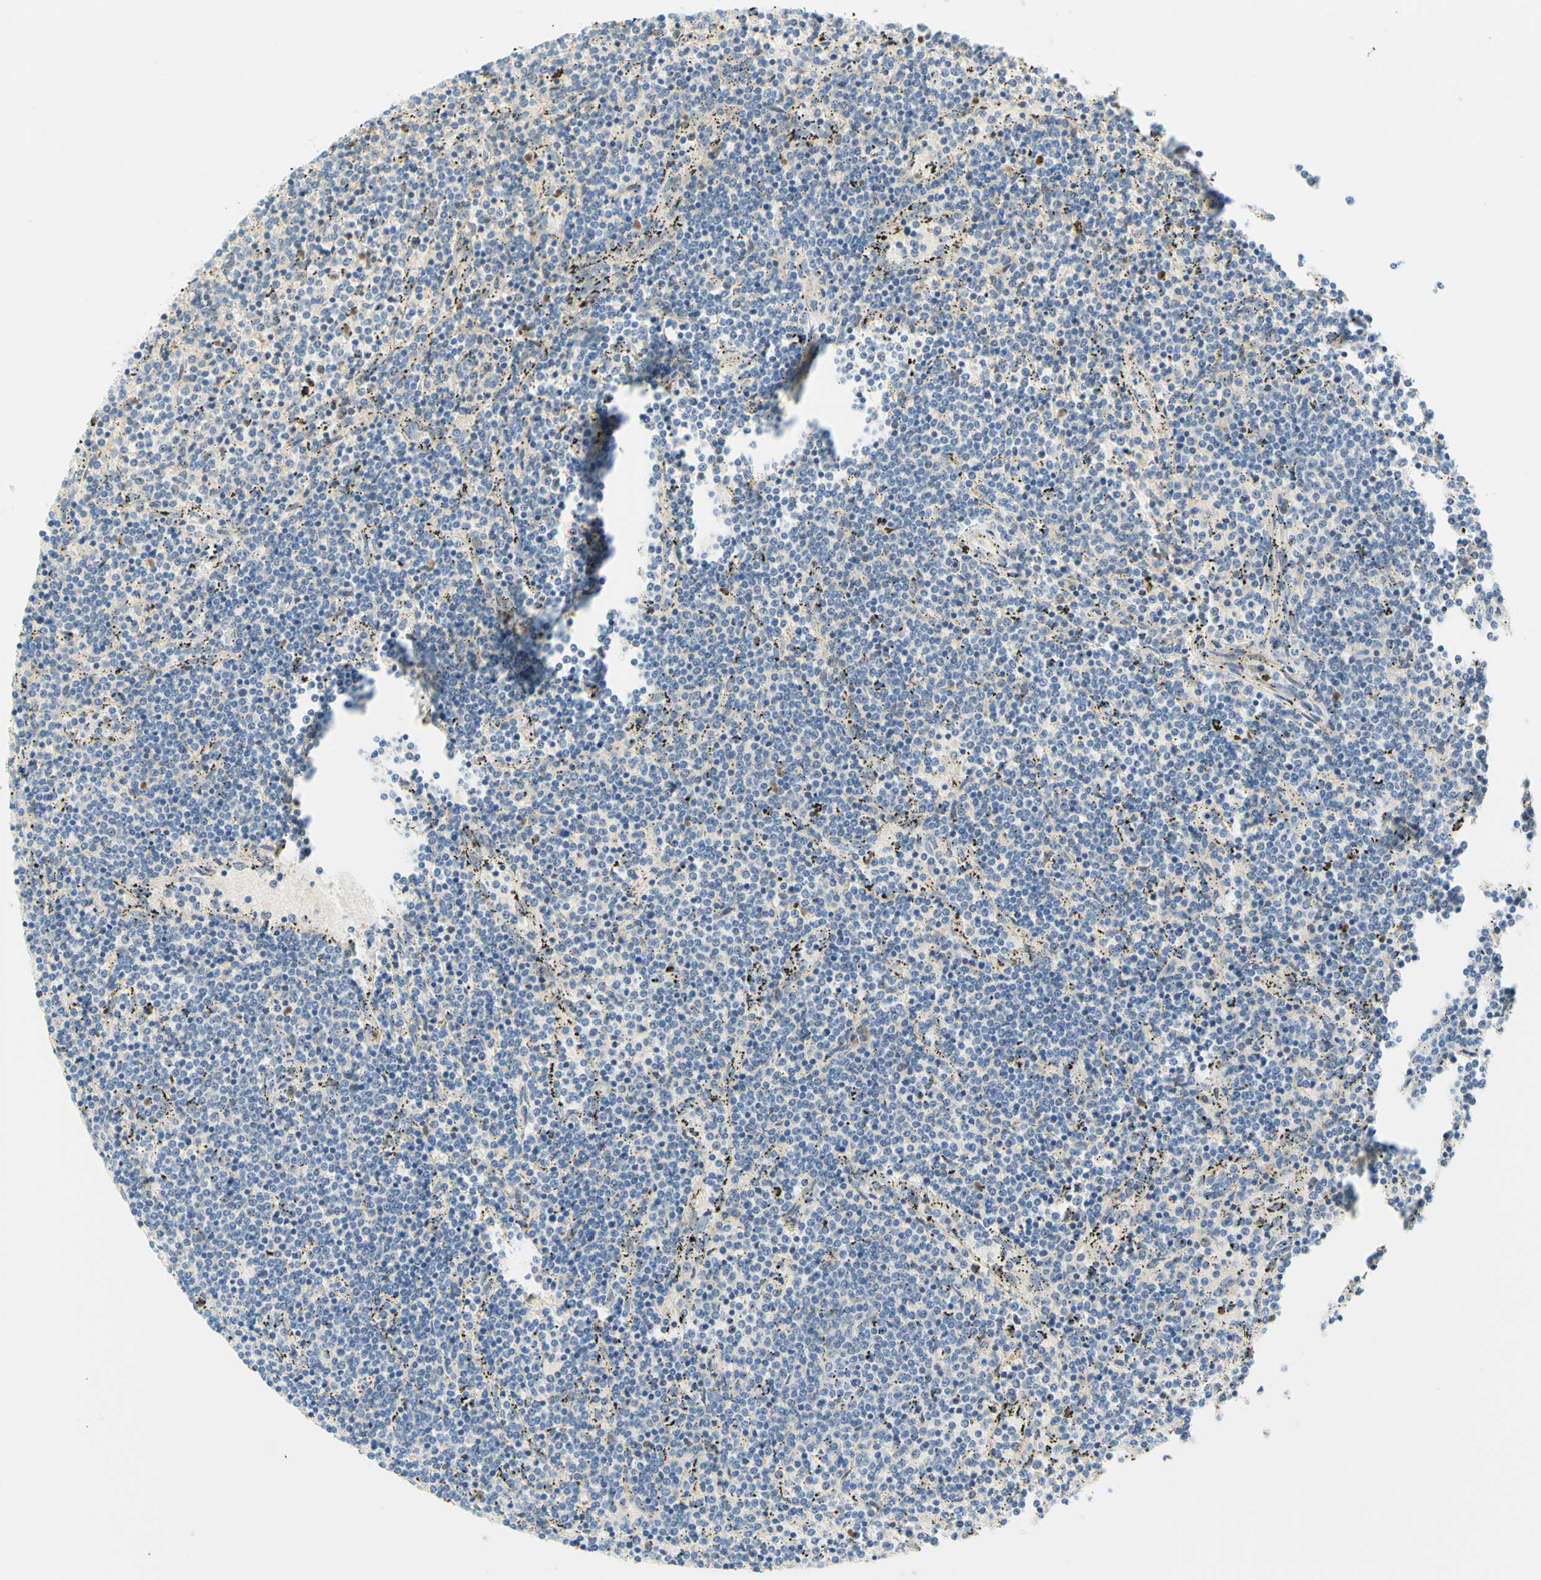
{"staining": {"intensity": "negative", "quantity": "none", "location": "none"}, "tissue": "lymphoma", "cell_type": "Tumor cells", "image_type": "cancer", "snomed": [{"axis": "morphology", "description": "Malignant lymphoma, non-Hodgkin's type, Low grade"}, {"axis": "topography", "description": "Spleen"}], "caption": "A micrograph of human malignant lymphoma, non-Hodgkin's type (low-grade) is negative for staining in tumor cells. (Immunohistochemistry (ihc), brightfield microscopy, high magnification).", "gene": "ENTREP2", "patient": {"sex": "female", "age": 50}}